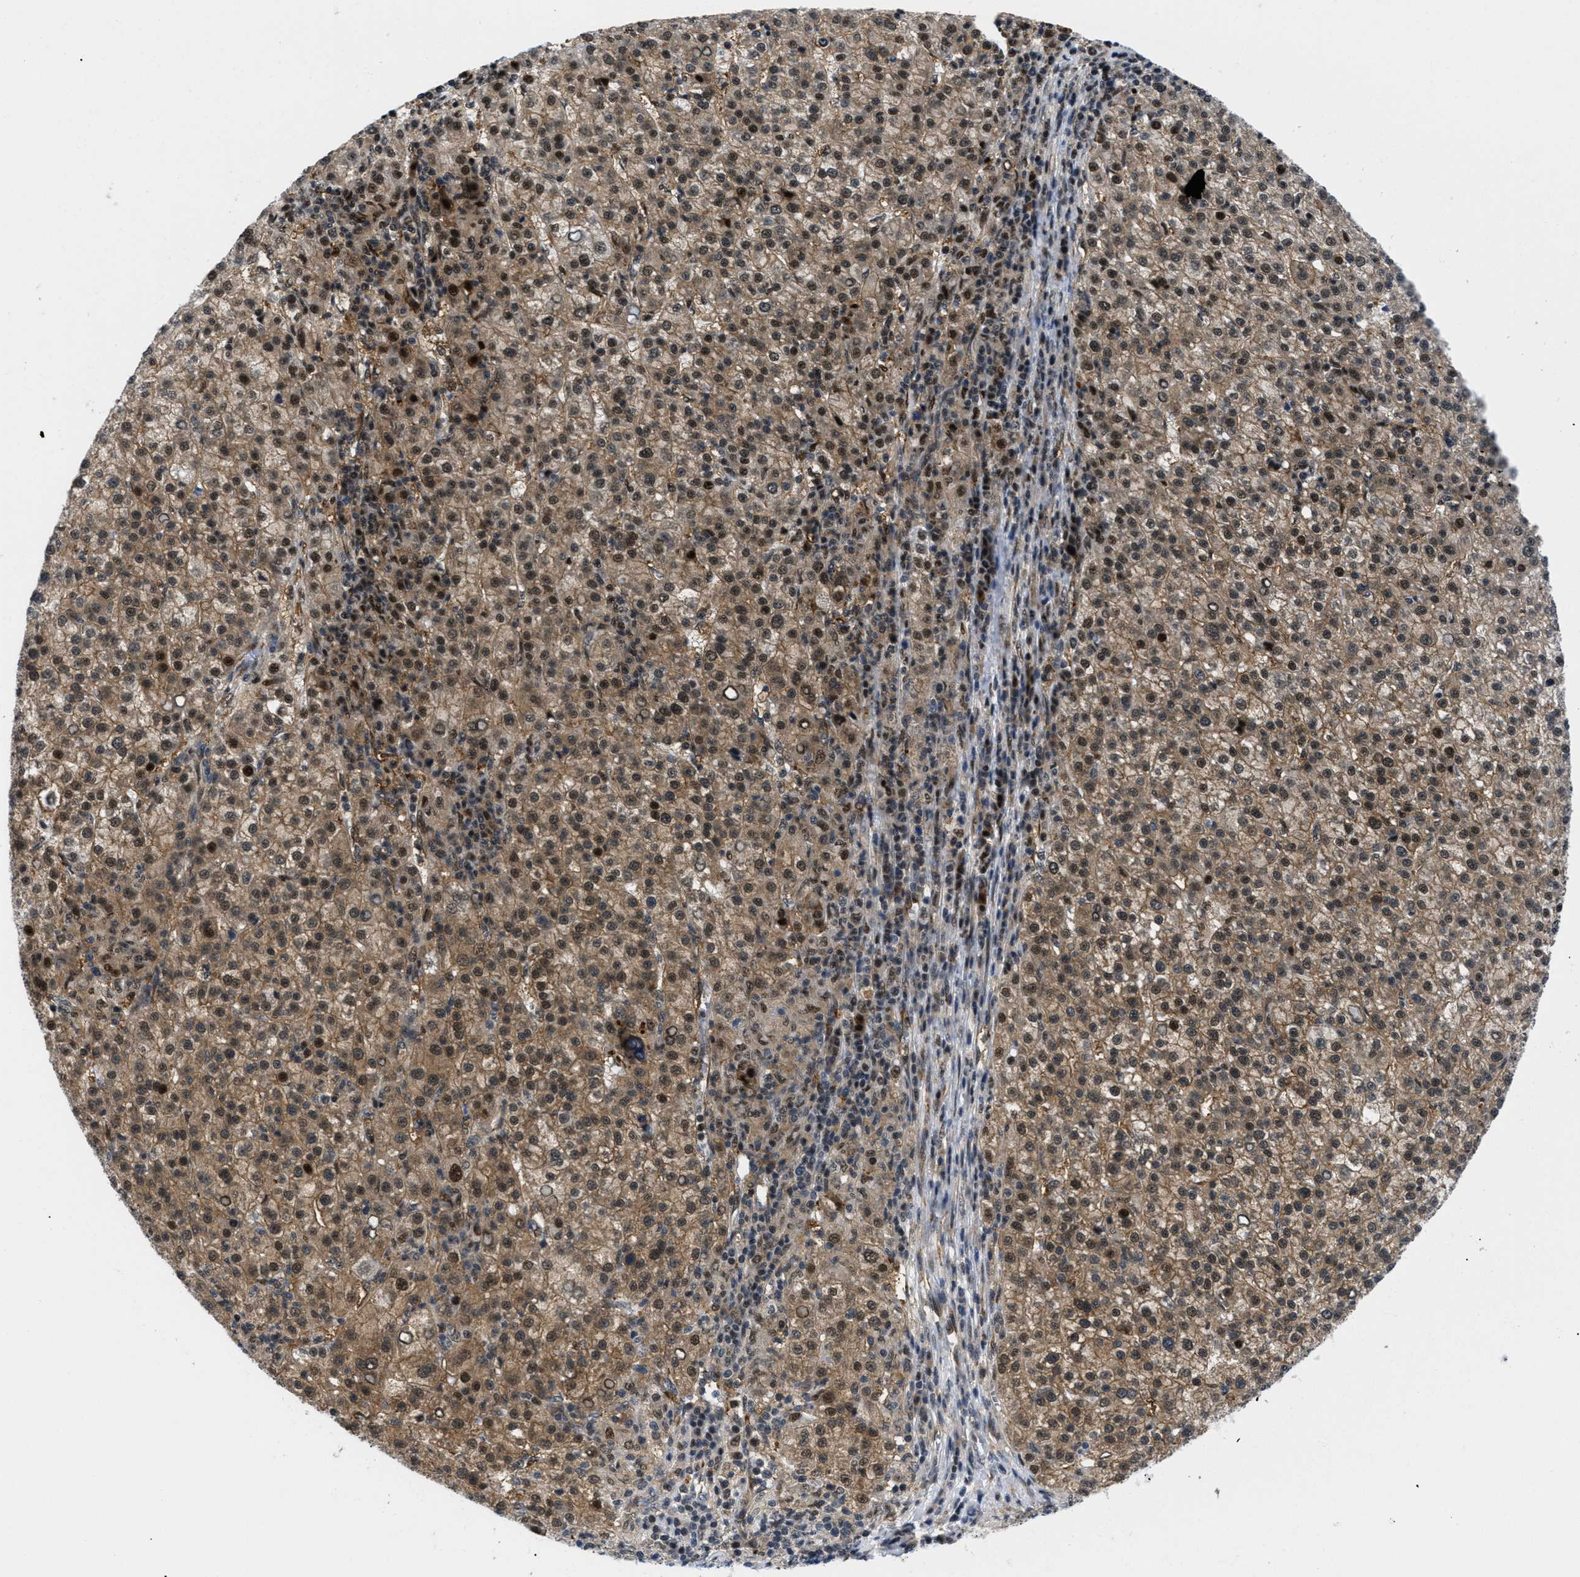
{"staining": {"intensity": "moderate", "quantity": ">75%", "location": "cytoplasmic/membranous,nuclear"}, "tissue": "liver cancer", "cell_type": "Tumor cells", "image_type": "cancer", "snomed": [{"axis": "morphology", "description": "Carcinoma, Hepatocellular, NOS"}, {"axis": "topography", "description": "Liver"}], "caption": "Liver cancer (hepatocellular carcinoma) stained for a protein (brown) demonstrates moderate cytoplasmic/membranous and nuclear positive staining in about >75% of tumor cells.", "gene": "SLC29A2", "patient": {"sex": "female", "age": 58}}